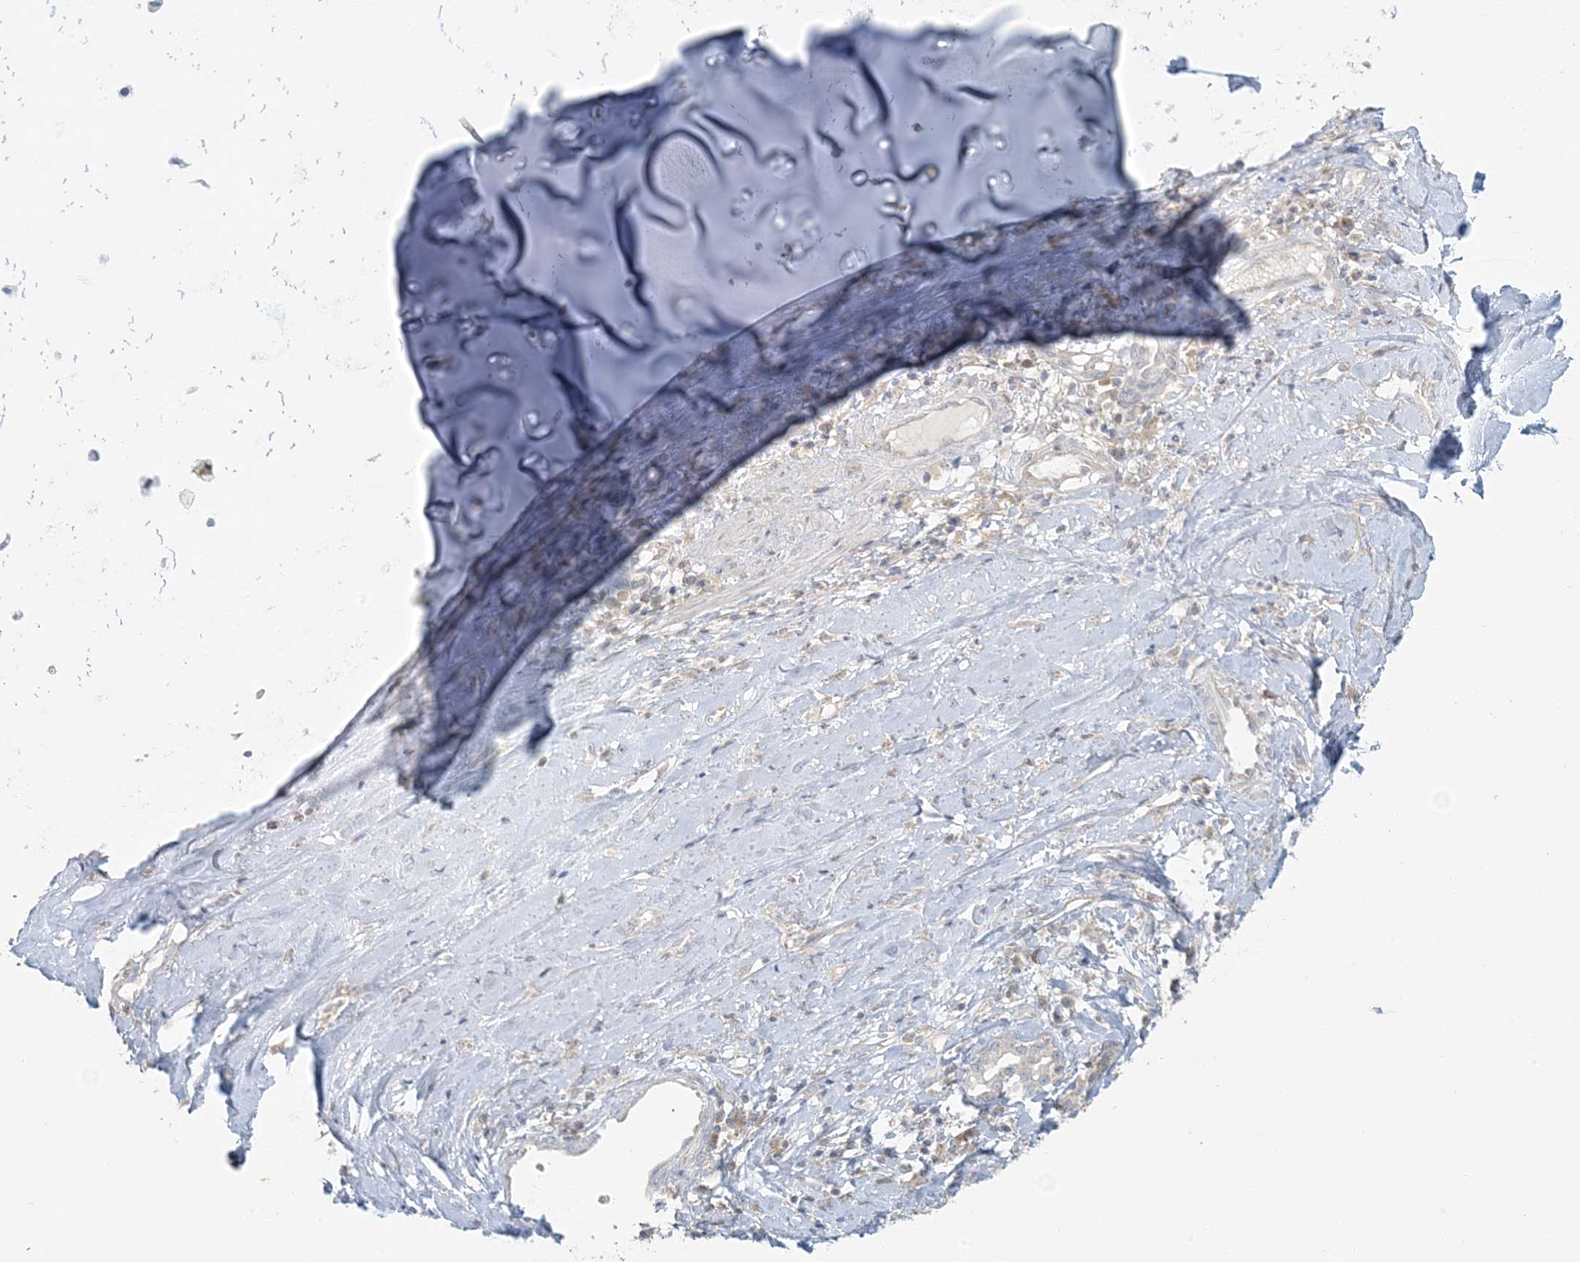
{"staining": {"intensity": "negative", "quantity": "none", "location": "none"}, "tissue": "adipose tissue", "cell_type": "Adipocytes", "image_type": "normal", "snomed": [{"axis": "morphology", "description": "Normal tissue, NOS"}, {"axis": "morphology", "description": "Basal cell carcinoma"}, {"axis": "topography", "description": "Cartilage tissue"}, {"axis": "topography", "description": "Nasopharynx"}, {"axis": "topography", "description": "Oral tissue"}], "caption": "Immunohistochemistry (IHC) photomicrograph of unremarkable adipose tissue stained for a protein (brown), which shows no positivity in adipocytes. (DAB immunohistochemistry (IHC) visualized using brightfield microscopy, high magnification).", "gene": "EEFSEC", "patient": {"sex": "female", "age": 77}}